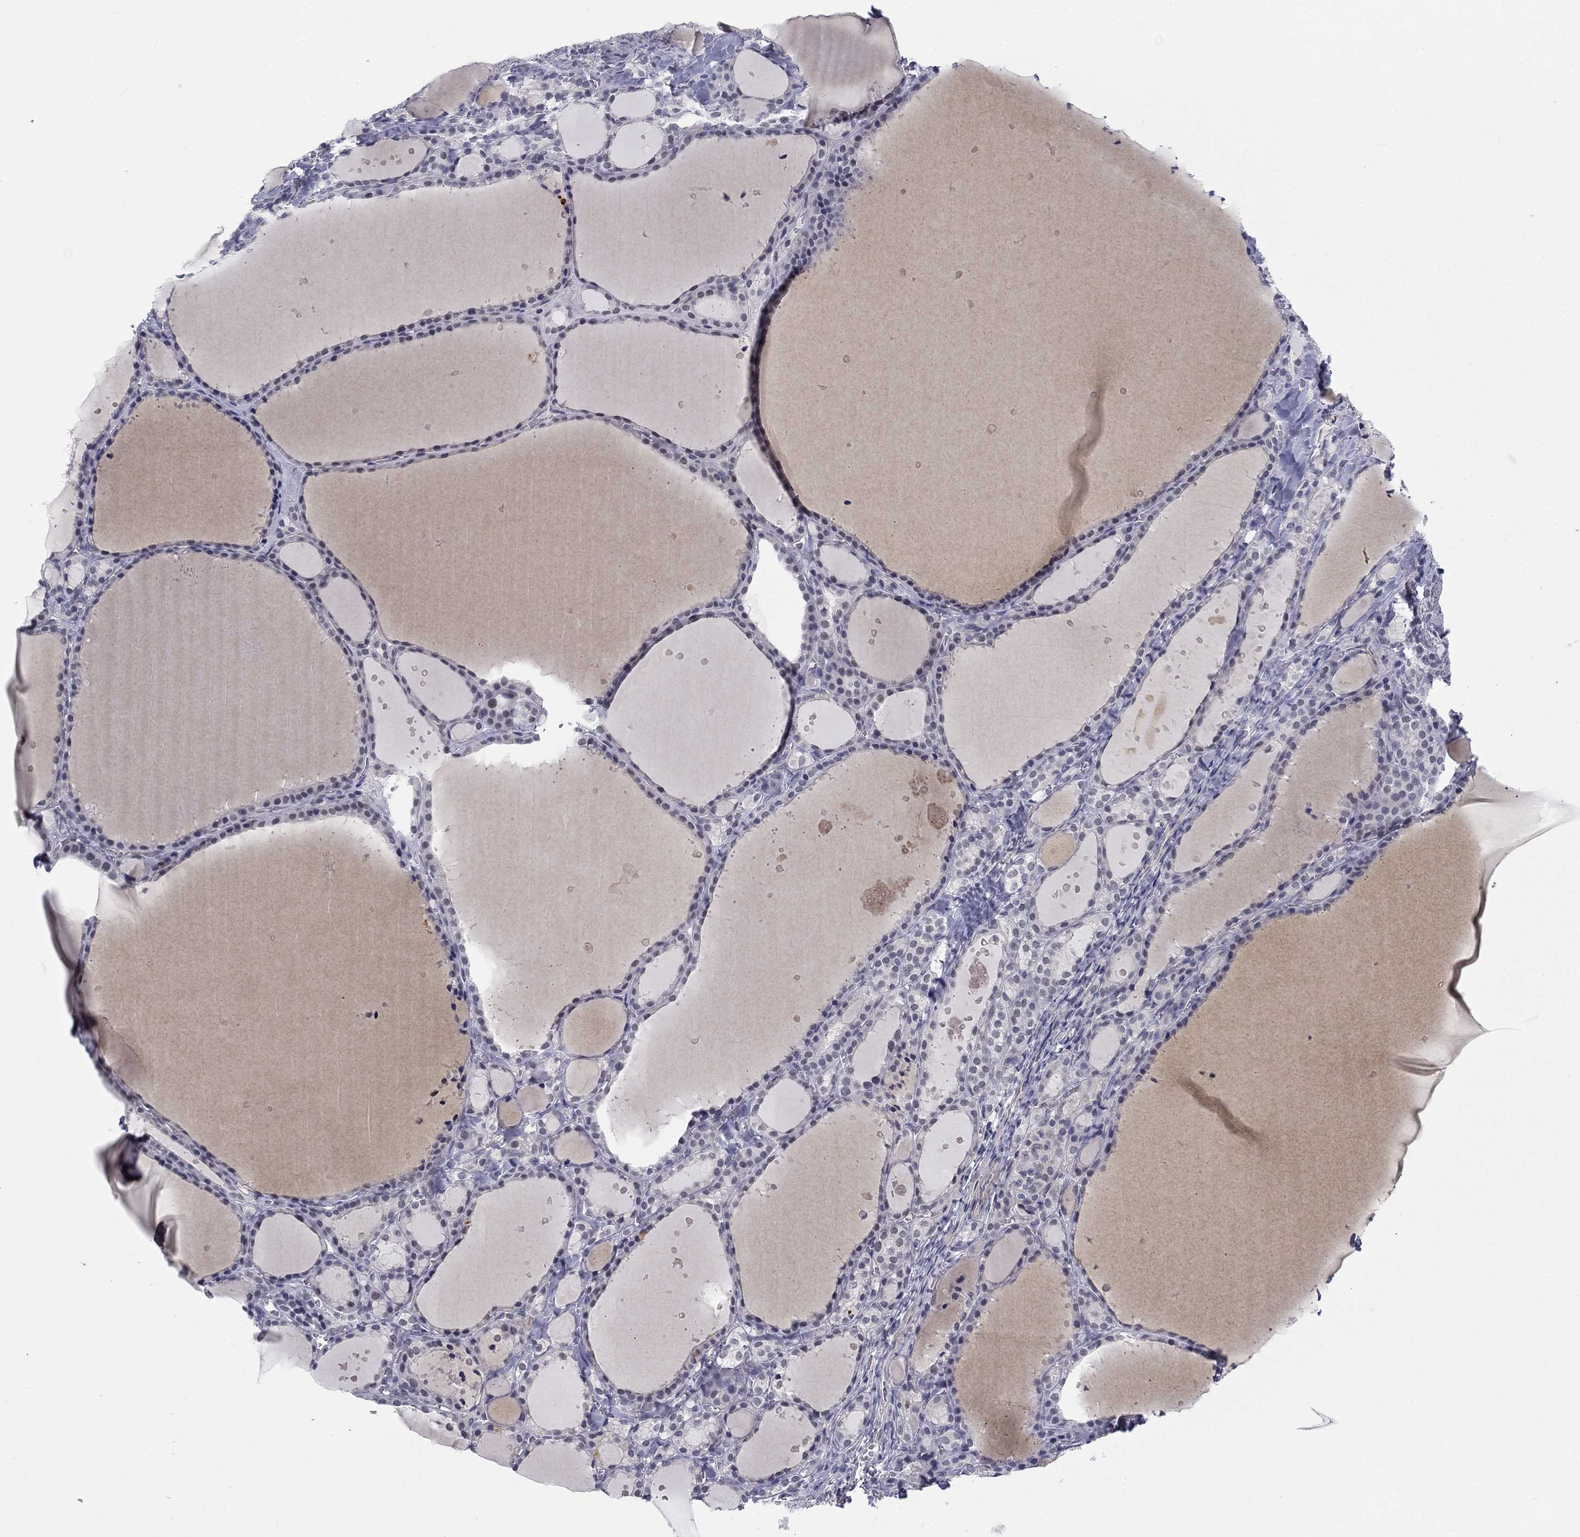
{"staining": {"intensity": "negative", "quantity": "none", "location": "none"}, "tissue": "thyroid gland", "cell_type": "Glandular cells", "image_type": "normal", "snomed": [{"axis": "morphology", "description": "Normal tissue, NOS"}, {"axis": "topography", "description": "Thyroid gland"}], "caption": "Normal thyroid gland was stained to show a protein in brown. There is no significant staining in glandular cells. (DAB (3,3'-diaminobenzidine) immunohistochemistry (IHC) visualized using brightfield microscopy, high magnification).", "gene": "TIGD4", "patient": {"sex": "male", "age": 68}}